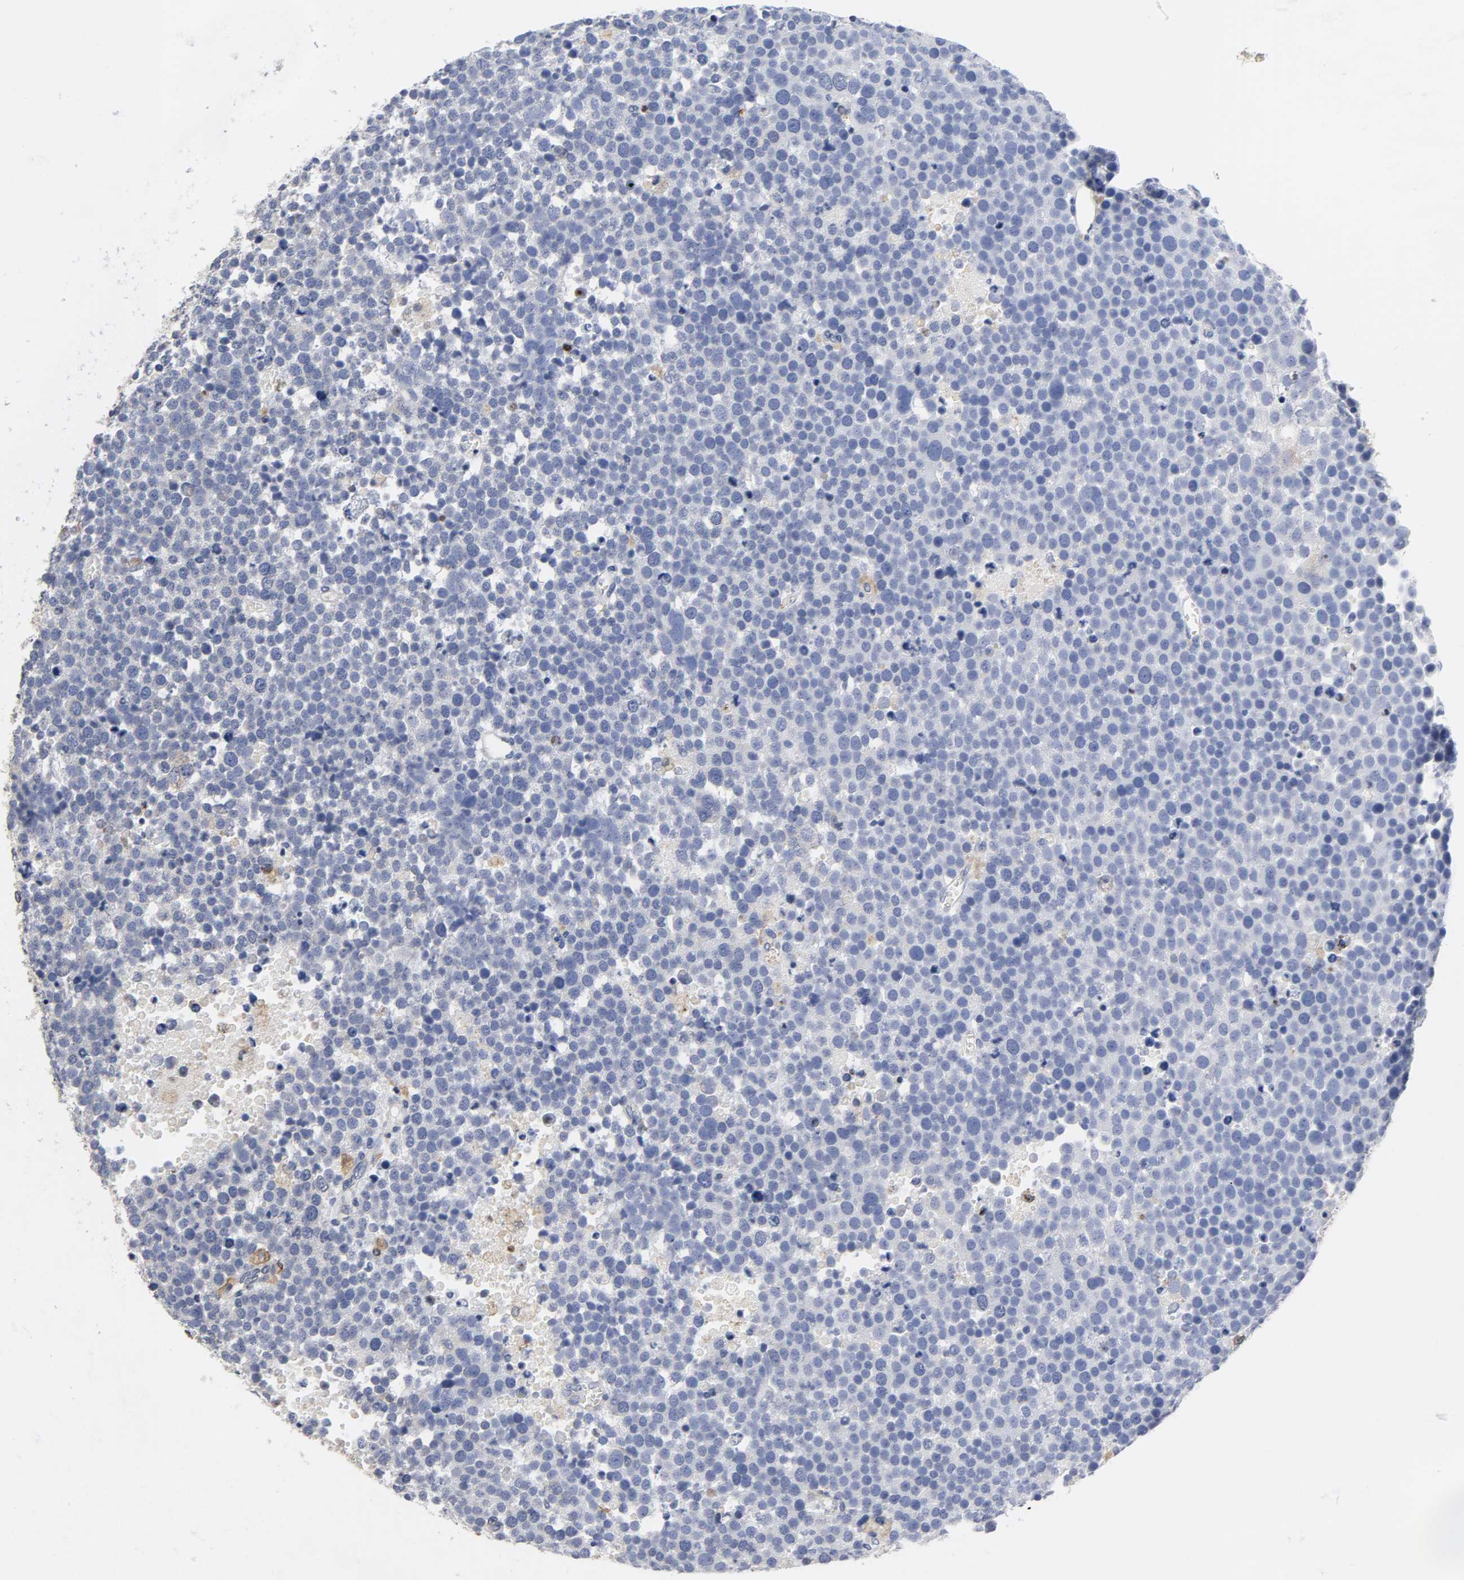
{"staining": {"intensity": "negative", "quantity": "none", "location": "none"}, "tissue": "testis cancer", "cell_type": "Tumor cells", "image_type": "cancer", "snomed": [{"axis": "morphology", "description": "Seminoma, NOS"}, {"axis": "topography", "description": "Testis"}], "caption": "Testis seminoma was stained to show a protein in brown. There is no significant staining in tumor cells. (Immunohistochemistry (ihc), brightfield microscopy, high magnification).", "gene": "HCK", "patient": {"sex": "male", "age": 71}}